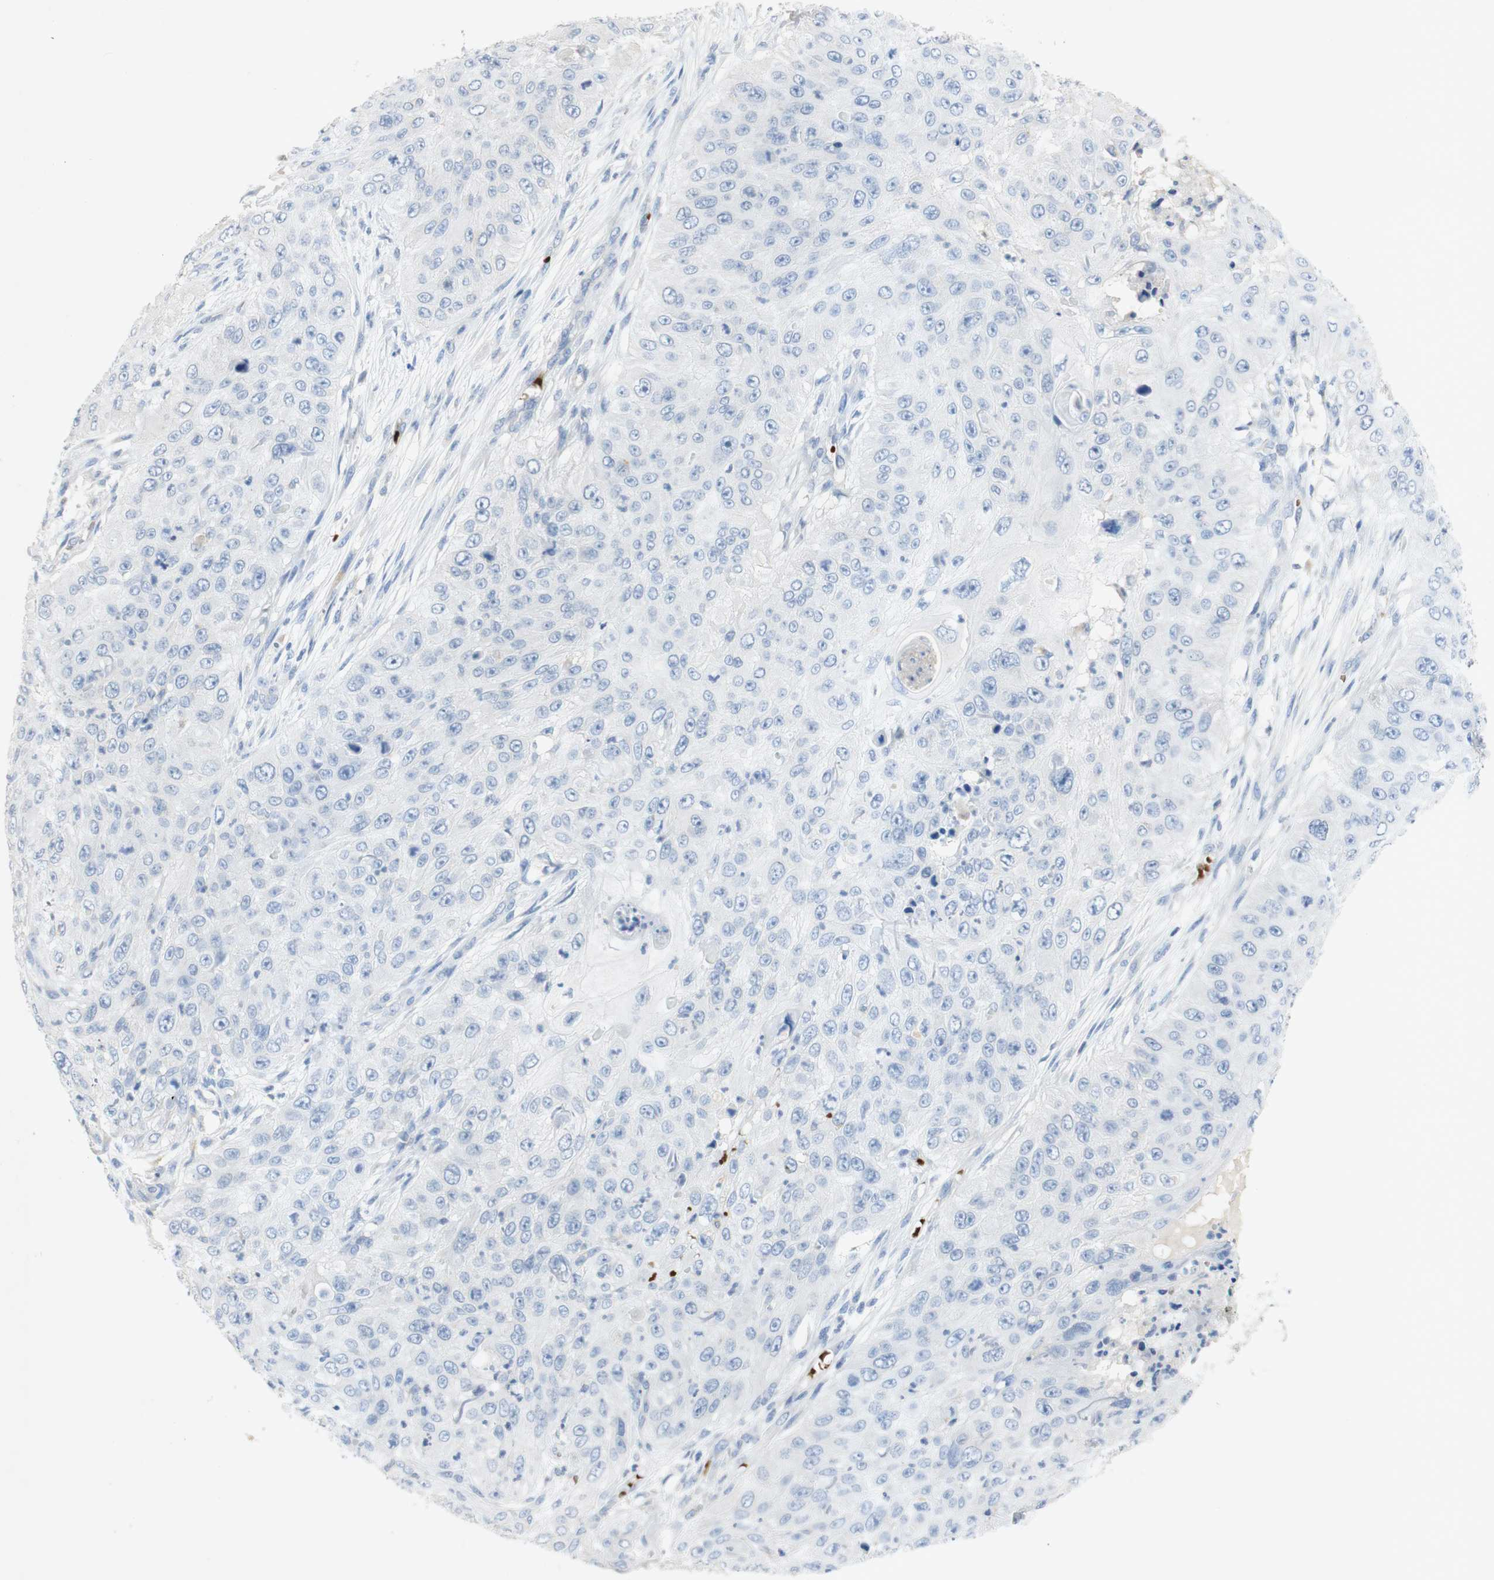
{"staining": {"intensity": "negative", "quantity": "none", "location": "none"}, "tissue": "skin cancer", "cell_type": "Tumor cells", "image_type": "cancer", "snomed": [{"axis": "morphology", "description": "Squamous cell carcinoma, NOS"}, {"axis": "topography", "description": "Skin"}], "caption": "The immunohistochemistry histopathology image has no significant positivity in tumor cells of squamous cell carcinoma (skin) tissue.", "gene": "EPO", "patient": {"sex": "female", "age": 80}}